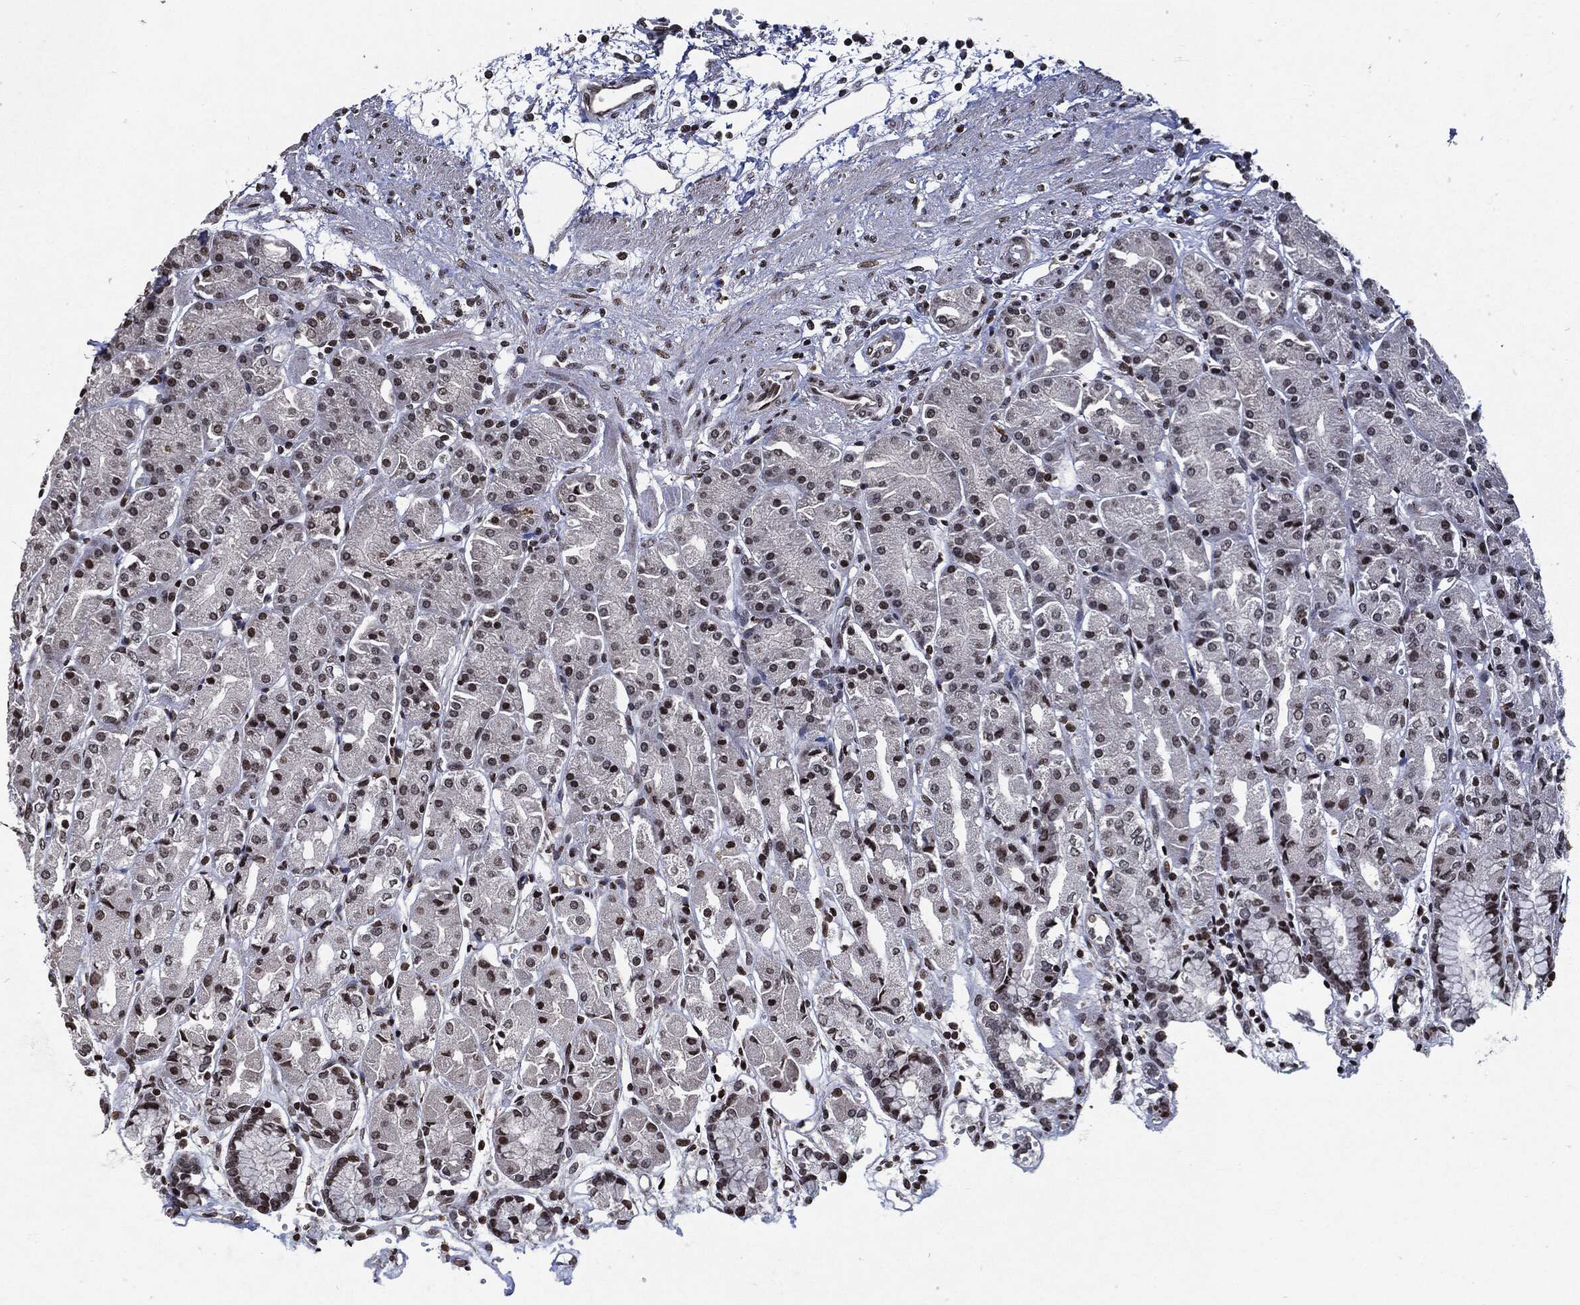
{"staining": {"intensity": "strong", "quantity": "<25%", "location": "nuclear"}, "tissue": "stomach", "cell_type": "Glandular cells", "image_type": "normal", "snomed": [{"axis": "morphology", "description": "Normal tissue, NOS"}, {"axis": "morphology", "description": "Adenocarcinoma, NOS"}, {"axis": "topography", "description": "Stomach"}], "caption": "A histopathology image of human stomach stained for a protein reveals strong nuclear brown staining in glandular cells.", "gene": "JUN", "patient": {"sex": "female", "age": 81}}